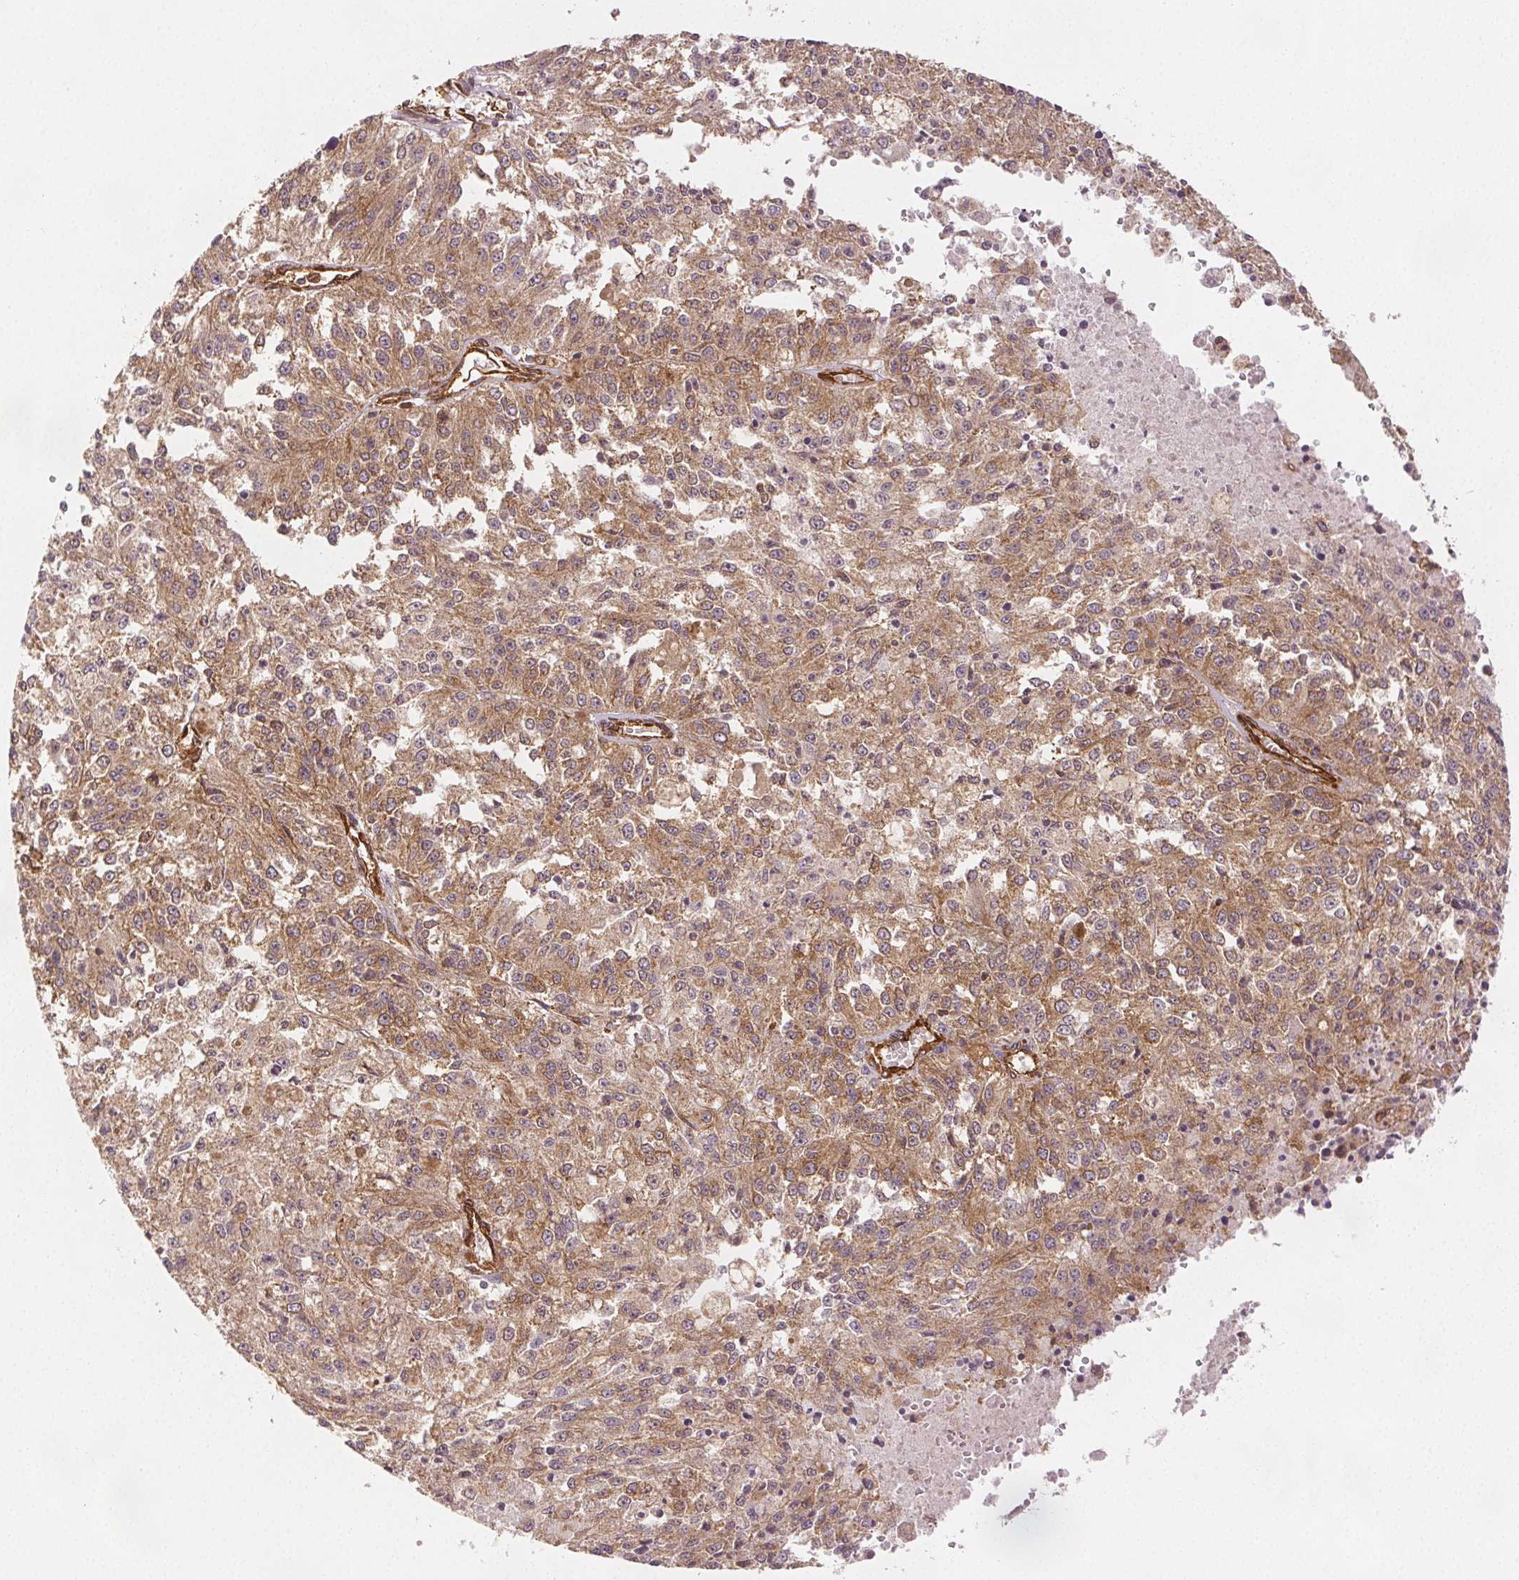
{"staining": {"intensity": "moderate", "quantity": ">75%", "location": "cytoplasmic/membranous"}, "tissue": "melanoma", "cell_type": "Tumor cells", "image_type": "cancer", "snomed": [{"axis": "morphology", "description": "Malignant melanoma, Metastatic site"}, {"axis": "topography", "description": "Lymph node"}], "caption": "Protein analysis of malignant melanoma (metastatic site) tissue exhibits moderate cytoplasmic/membranous staining in approximately >75% of tumor cells.", "gene": "DIAPH2", "patient": {"sex": "female", "age": 64}}